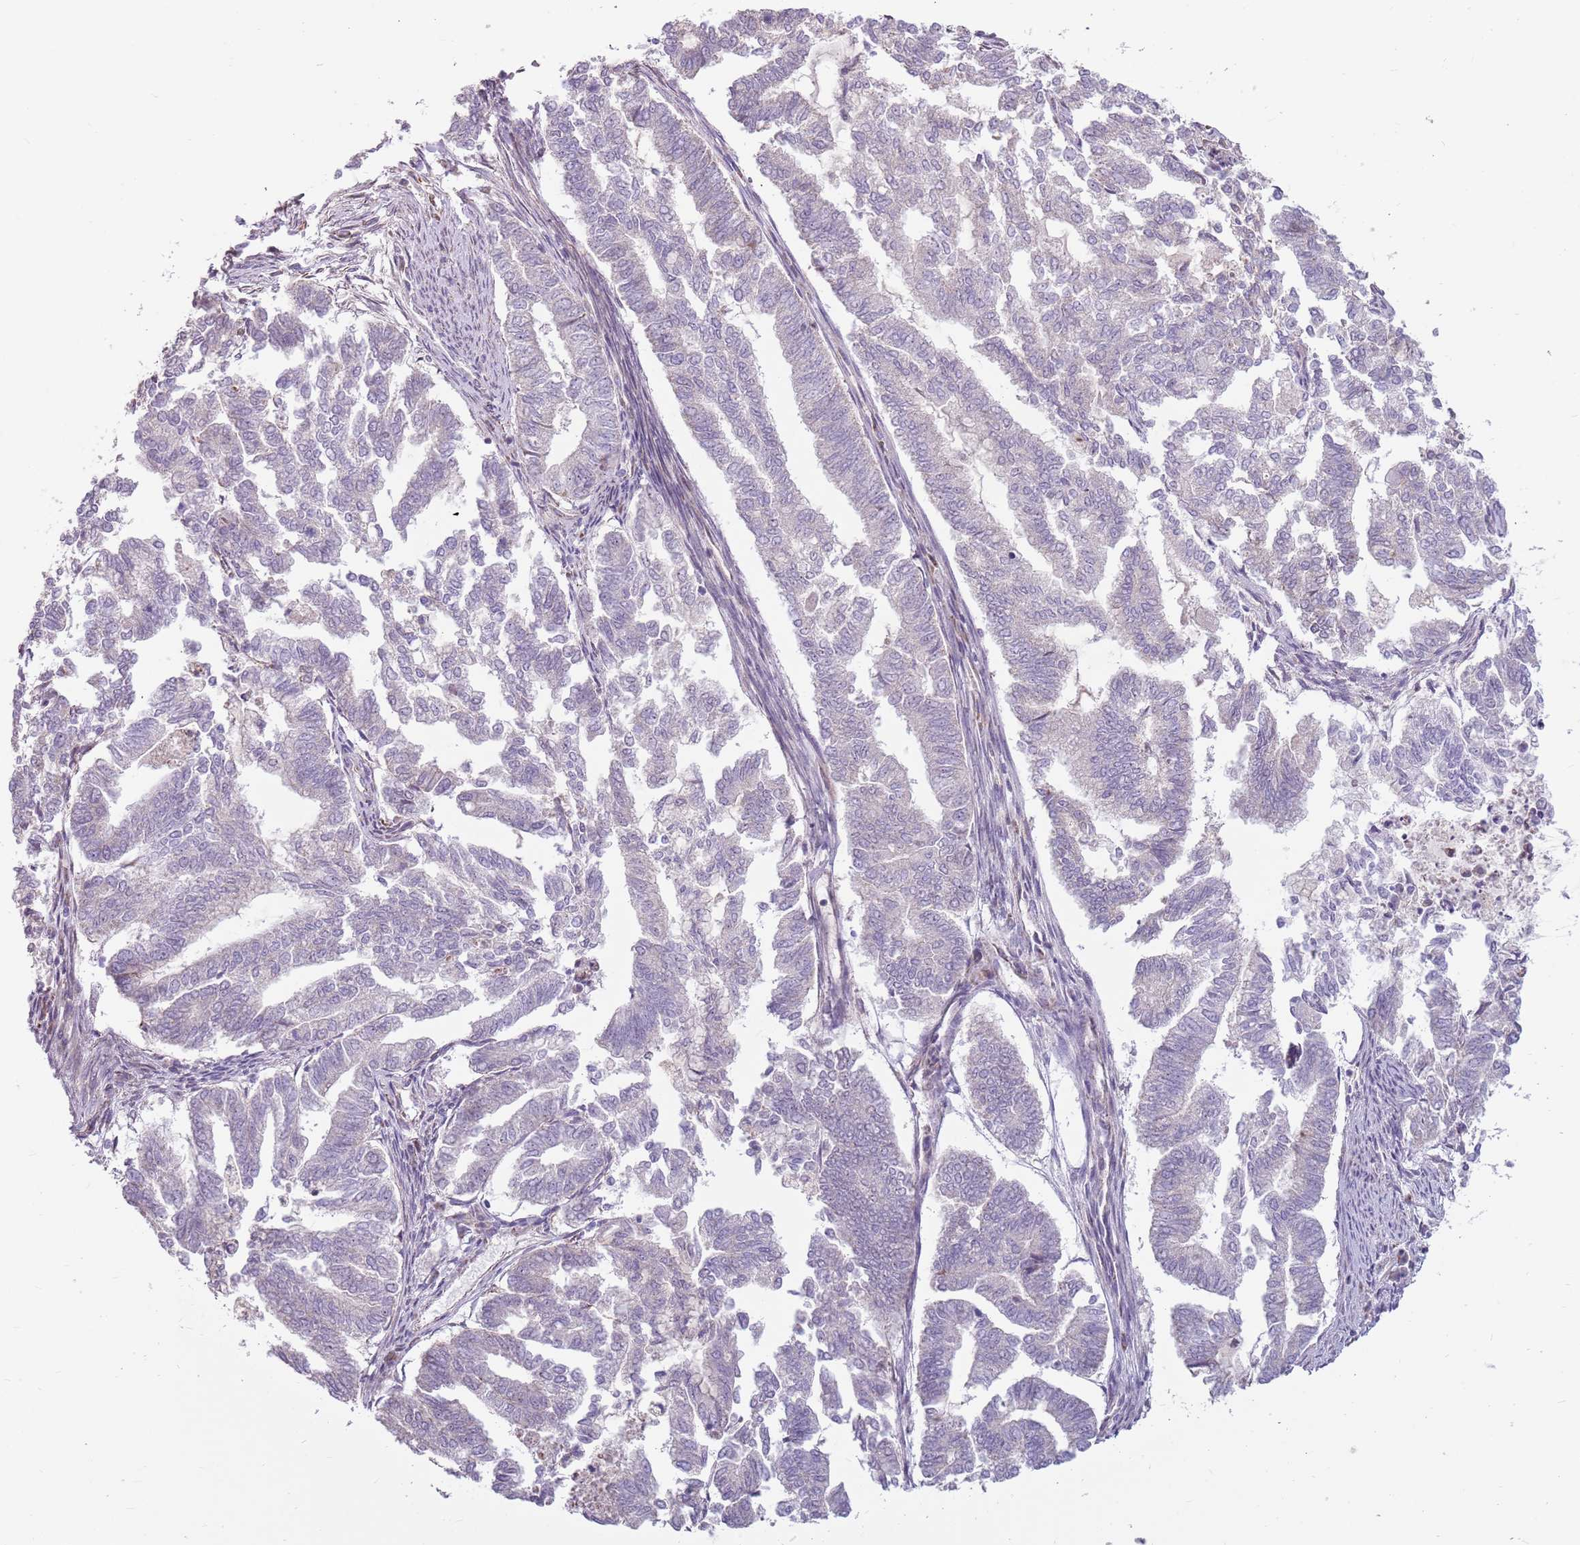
{"staining": {"intensity": "negative", "quantity": "none", "location": "none"}, "tissue": "endometrial cancer", "cell_type": "Tumor cells", "image_type": "cancer", "snomed": [{"axis": "morphology", "description": "Adenocarcinoma, NOS"}, {"axis": "topography", "description": "Endometrium"}], "caption": "A photomicrograph of human endometrial cancer (adenocarcinoma) is negative for staining in tumor cells. (IHC, brightfield microscopy, high magnification).", "gene": "ZNF530", "patient": {"sex": "female", "age": 79}}